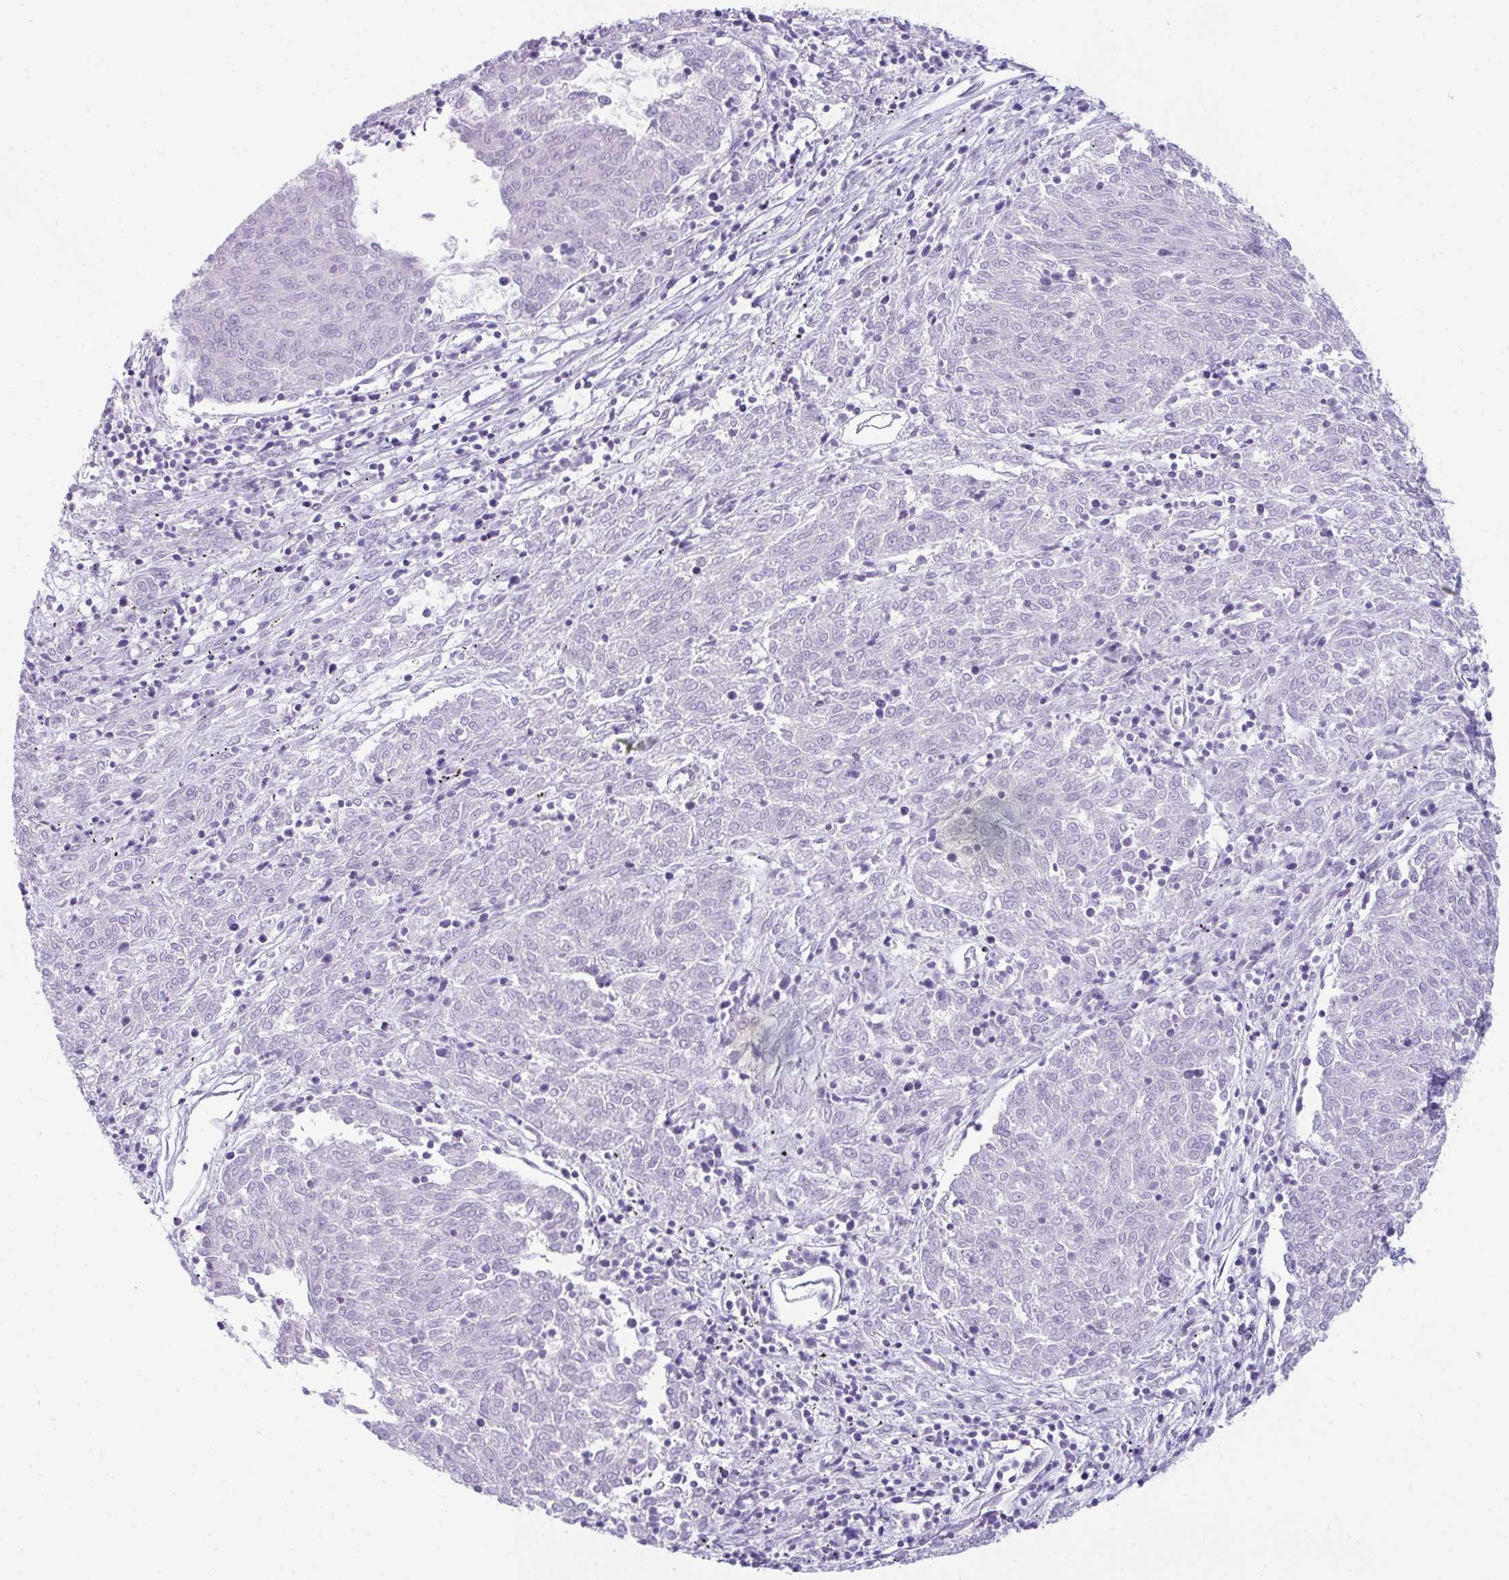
{"staining": {"intensity": "negative", "quantity": "none", "location": "none"}, "tissue": "melanoma", "cell_type": "Tumor cells", "image_type": "cancer", "snomed": [{"axis": "morphology", "description": "Malignant melanoma, NOS"}, {"axis": "topography", "description": "Skin"}], "caption": "Human malignant melanoma stained for a protein using immunohistochemistry (IHC) reveals no expression in tumor cells.", "gene": "CDRT15", "patient": {"sex": "female", "age": 72}}